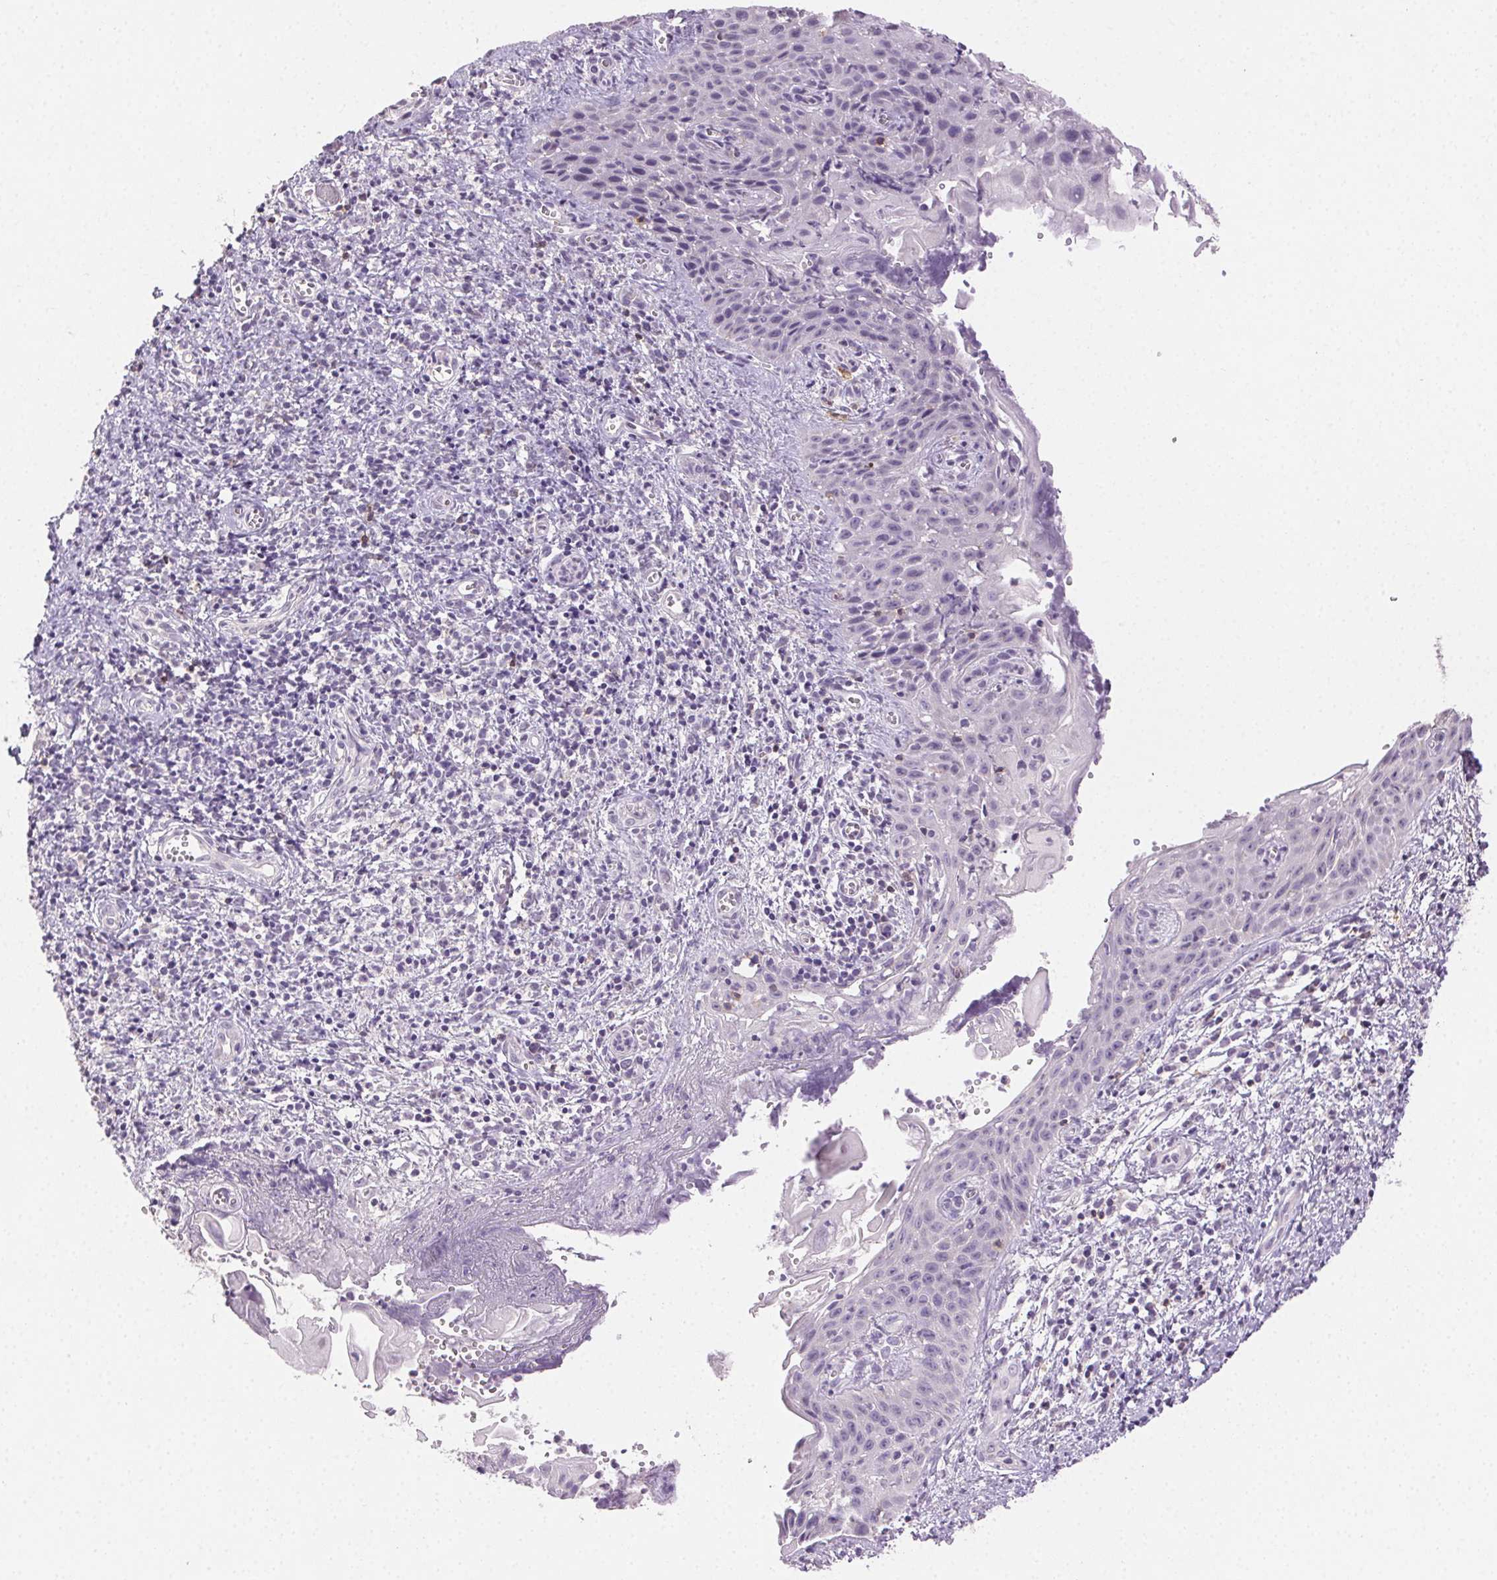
{"staining": {"intensity": "negative", "quantity": "none", "location": "none"}, "tissue": "cervical cancer", "cell_type": "Tumor cells", "image_type": "cancer", "snomed": [{"axis": "morphology", "description": "Squamous cell carcinoma, NOS"}, {"axis": "topography", "description": "Cervix"}], "caption": "The immunohistochemistry photomicrograph has no significant expression in tumor cells of squamous cell carcinoma (cervical) tissue. Nuclei are stained in blue.", "gene": "AKAP5", "patient": {"sex": "female", "age": 30}}